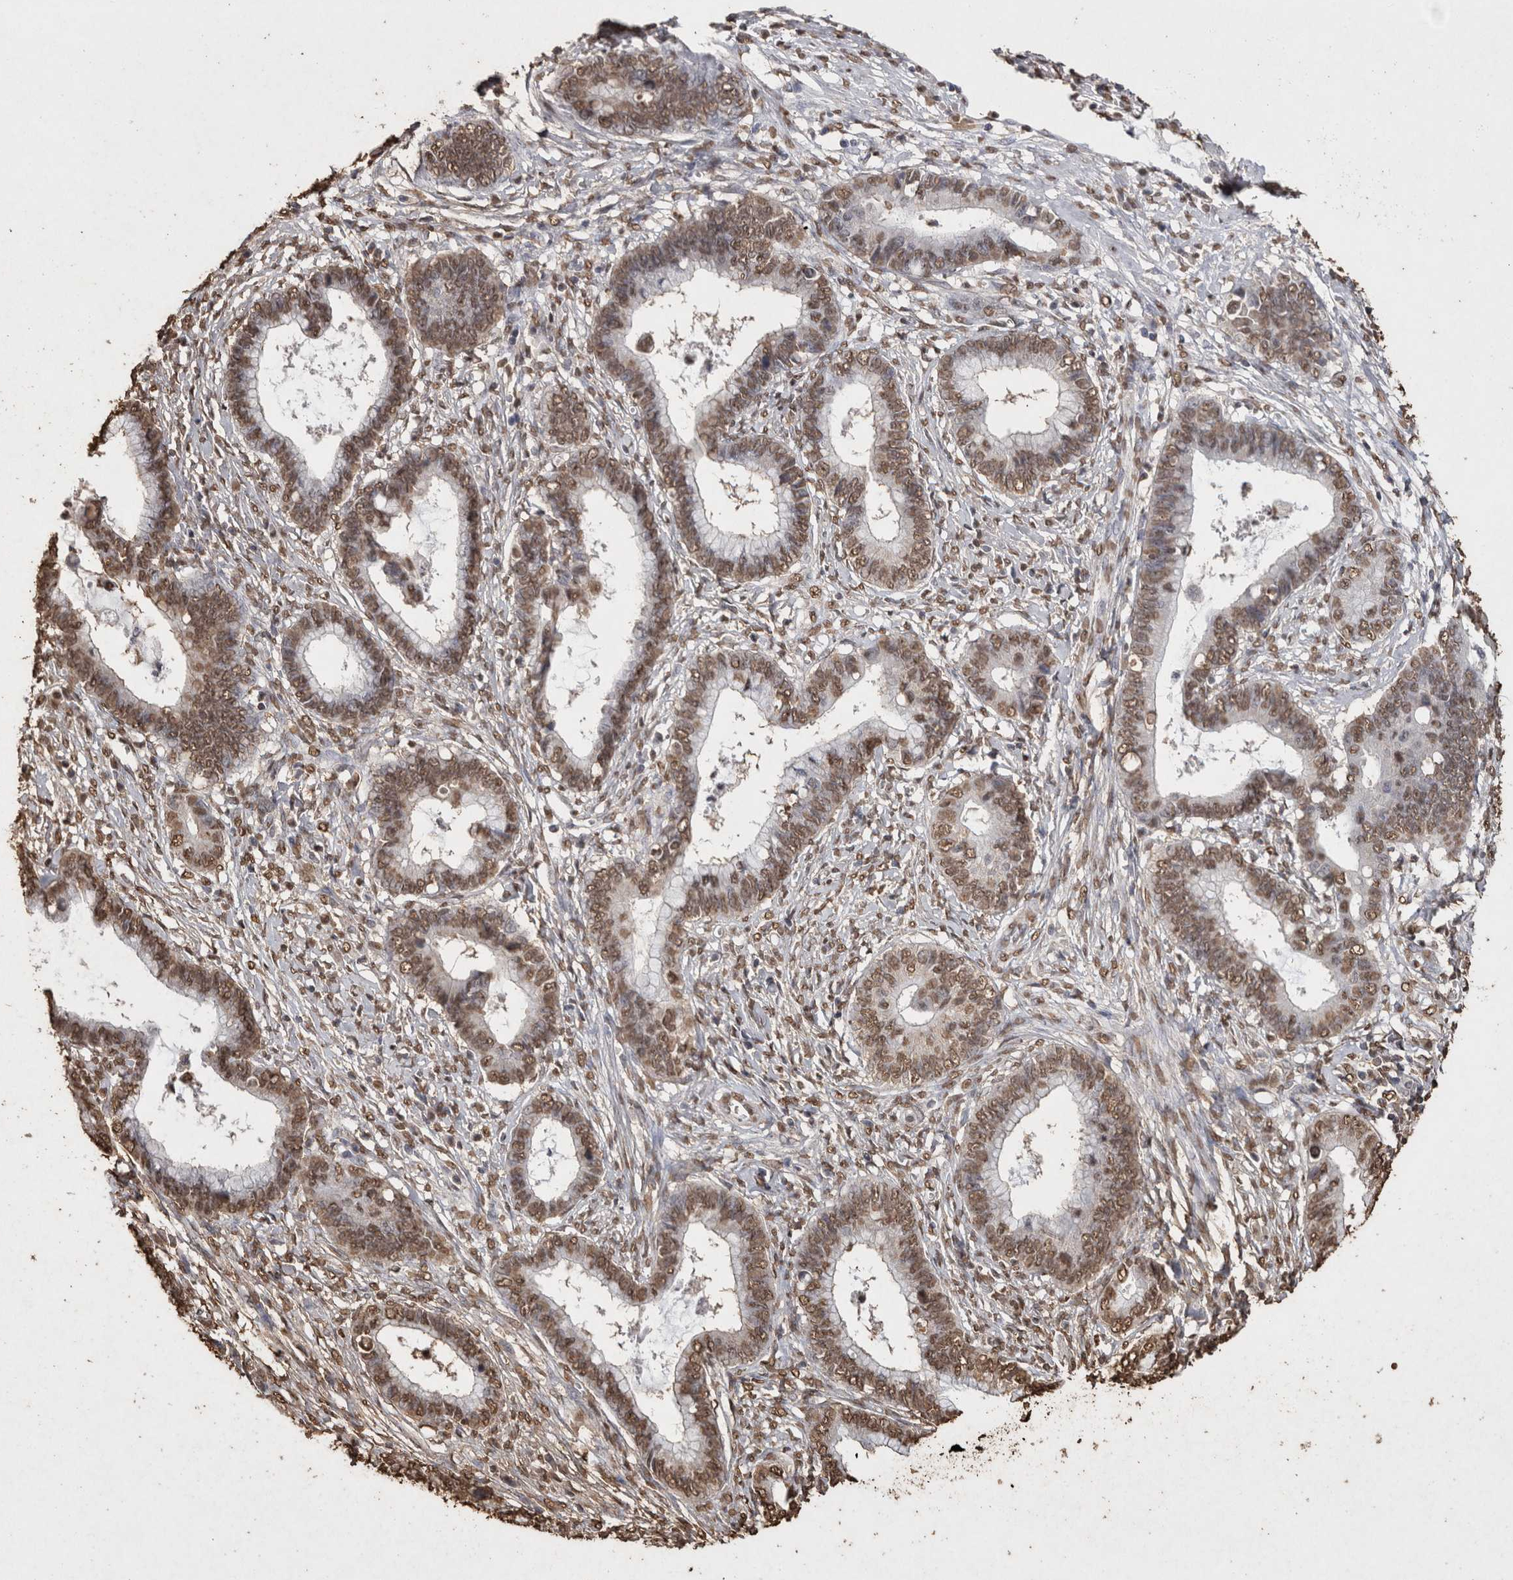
{"staining": {"intensity": "moderate", "quantity": ">75%", "location": "nuclear"}, "tissue": "cervical cancer", "cell_type": "Tumor cells", "image_type": "cancer", "snomed": [{"axis": "morphology", "description": "Adenocarcinoma, NOS"}, {"axis": "topography", "description": "Cervix"}], "caption": "Cervical cancer (adenocarcinoma) tissue demonstrates moderate nuclear staining in about >75% of tumor cells The protein of interest is shown in brown color, while the nuclei are stained blue.", "gene": "FSTL3", "patient": {"sex": "female", "age": 44}}